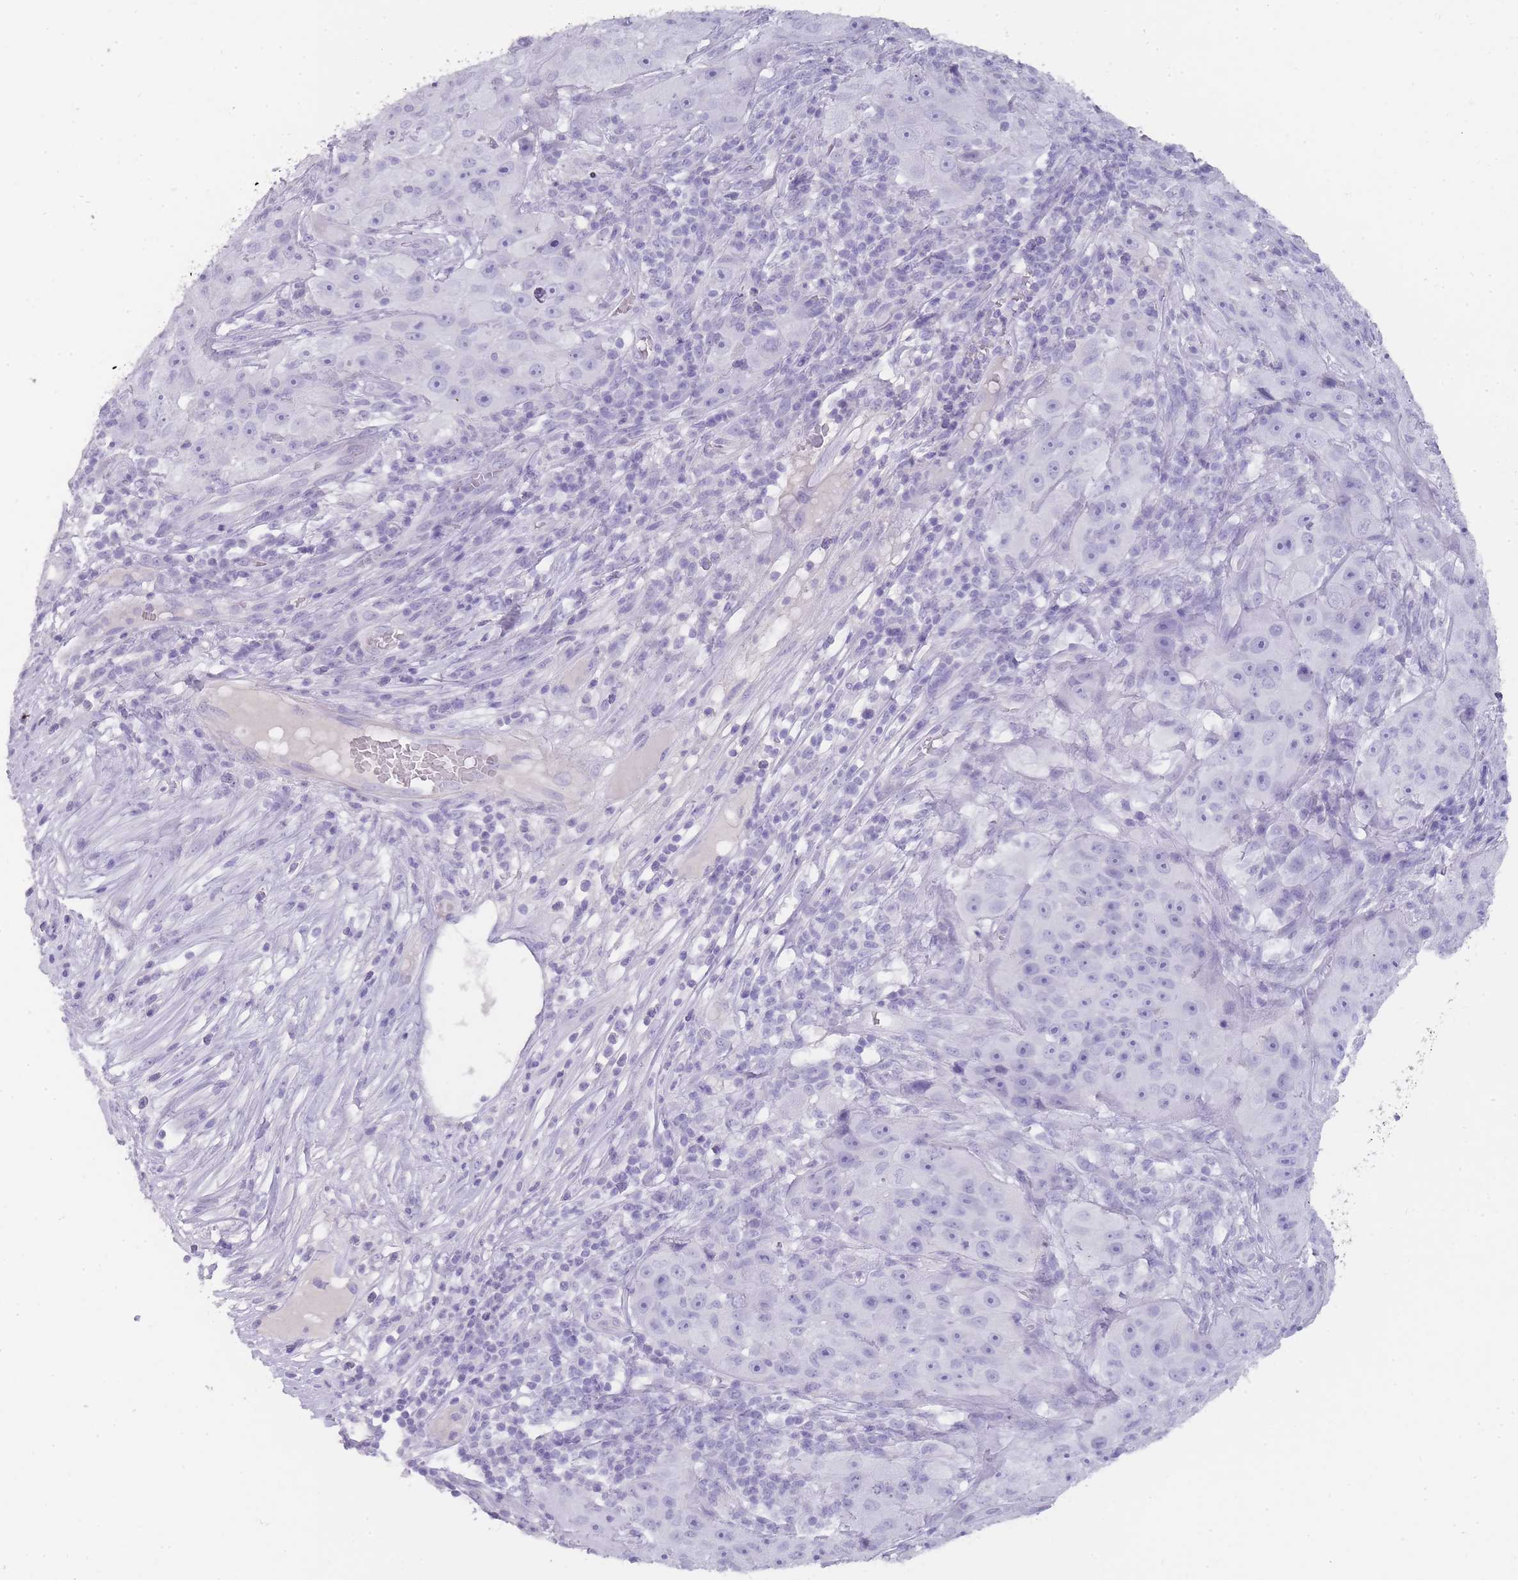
{"staining": {"intensity": "negative", "quantity": "none", "location": "none"}, "tissue": "skin cancer", "cell_type": "Tumor cells", "image_type": "cancer", "snomed": [{"axis": "morphology", "description": "Squamous cell carcinoma, NOS"}, {"axis": "topography", "description": "Skin"}], "caption": "This is an IHC micrograph of skin cancer (squamous cell carcinoma). There is no staining in tumor cells.", "gene": "TCP11", "patient": {"sex": "female", "age": 87}}